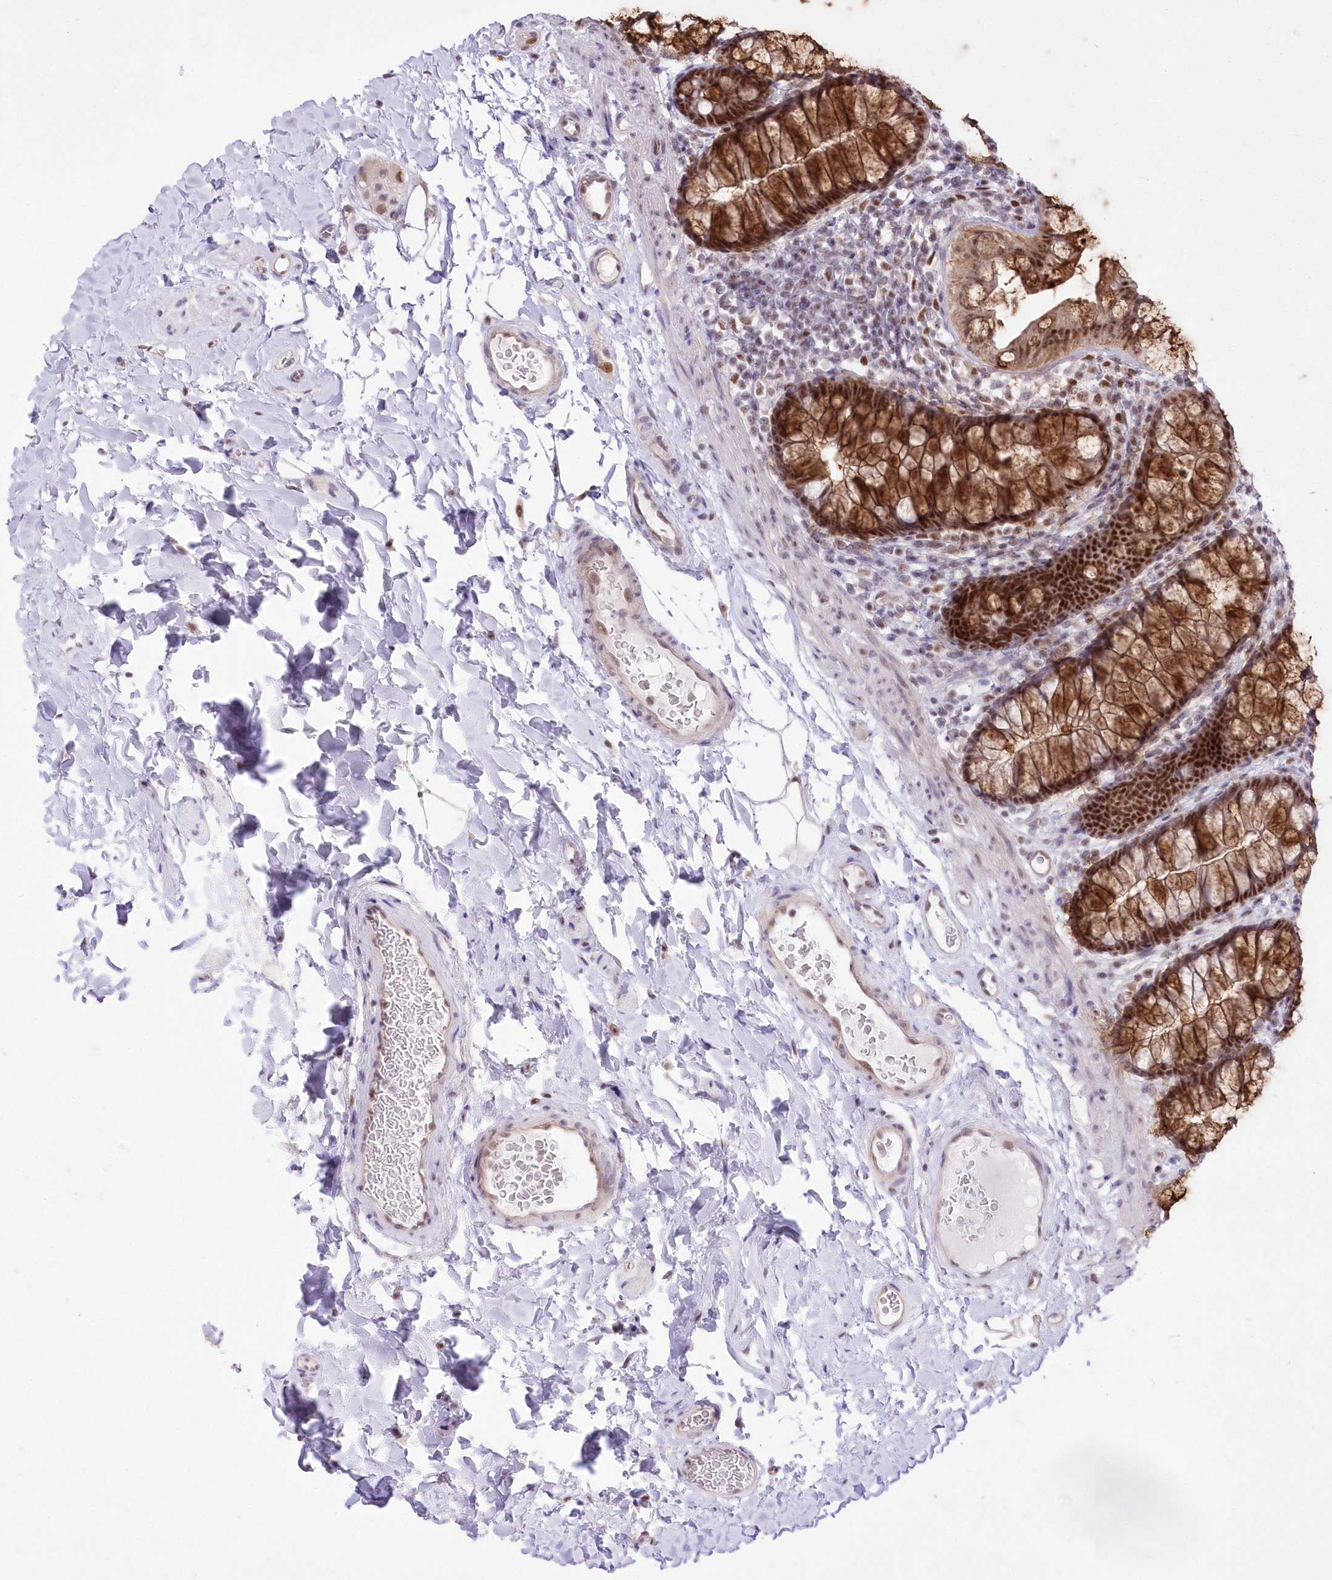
{"staining": {"intensity": "weak", "quantity": ">75%", "location": "cytoplasmic/membranous"}, "tissue": "colon", "cell_type": "Endothelial cells", "image_type": "normal", "snomed": [{"axis": "morphology", "description": "Normal tissue, NOS"}, {"axis": "topography", "description": "Colon"}], "caption": "Human colon stained for a protein (brown) reveals weak cytoplasmic/membranous positive staining in about >75% of endothelial cells.", "gene": "NSUN2", "patient": {"sex": "female", "age": 62}}